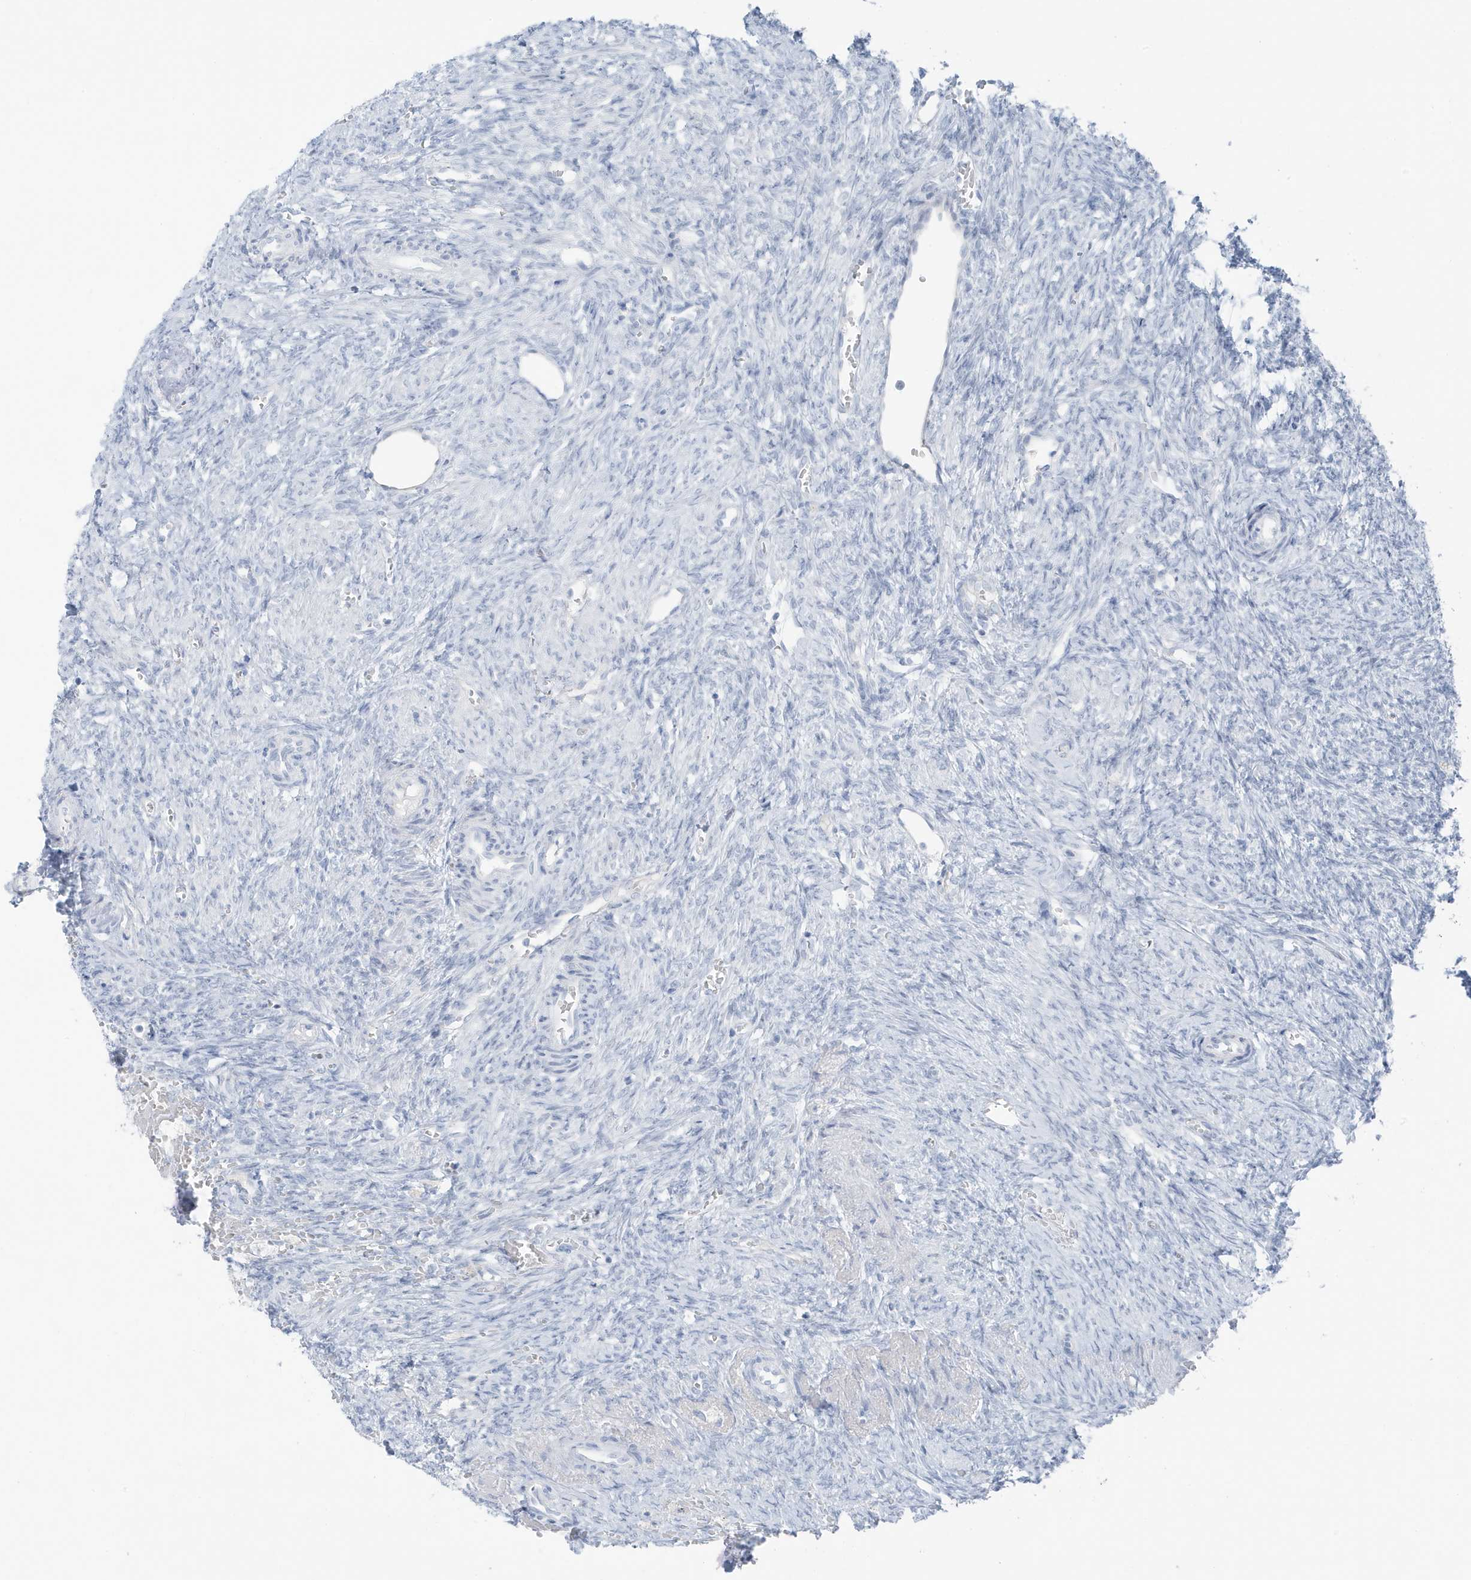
{"staining": {"intensity": "negative", "quantity": "none", "location": "none"}, "tissue": "ovary", "cell_type": "Ovarian stroma cells", "image_type": "normal", "snomed": [{"axis": "morphology", "description": "Normal tissue, NOS"}, {"axis": "topography", "description": "Ovary"}], "caption": "This is an IHC image of normal human ovary. There is no staining in ovarian stroma cells.", "gene": "ZFP64", "patient": {"sex": "female", "age": 41}}